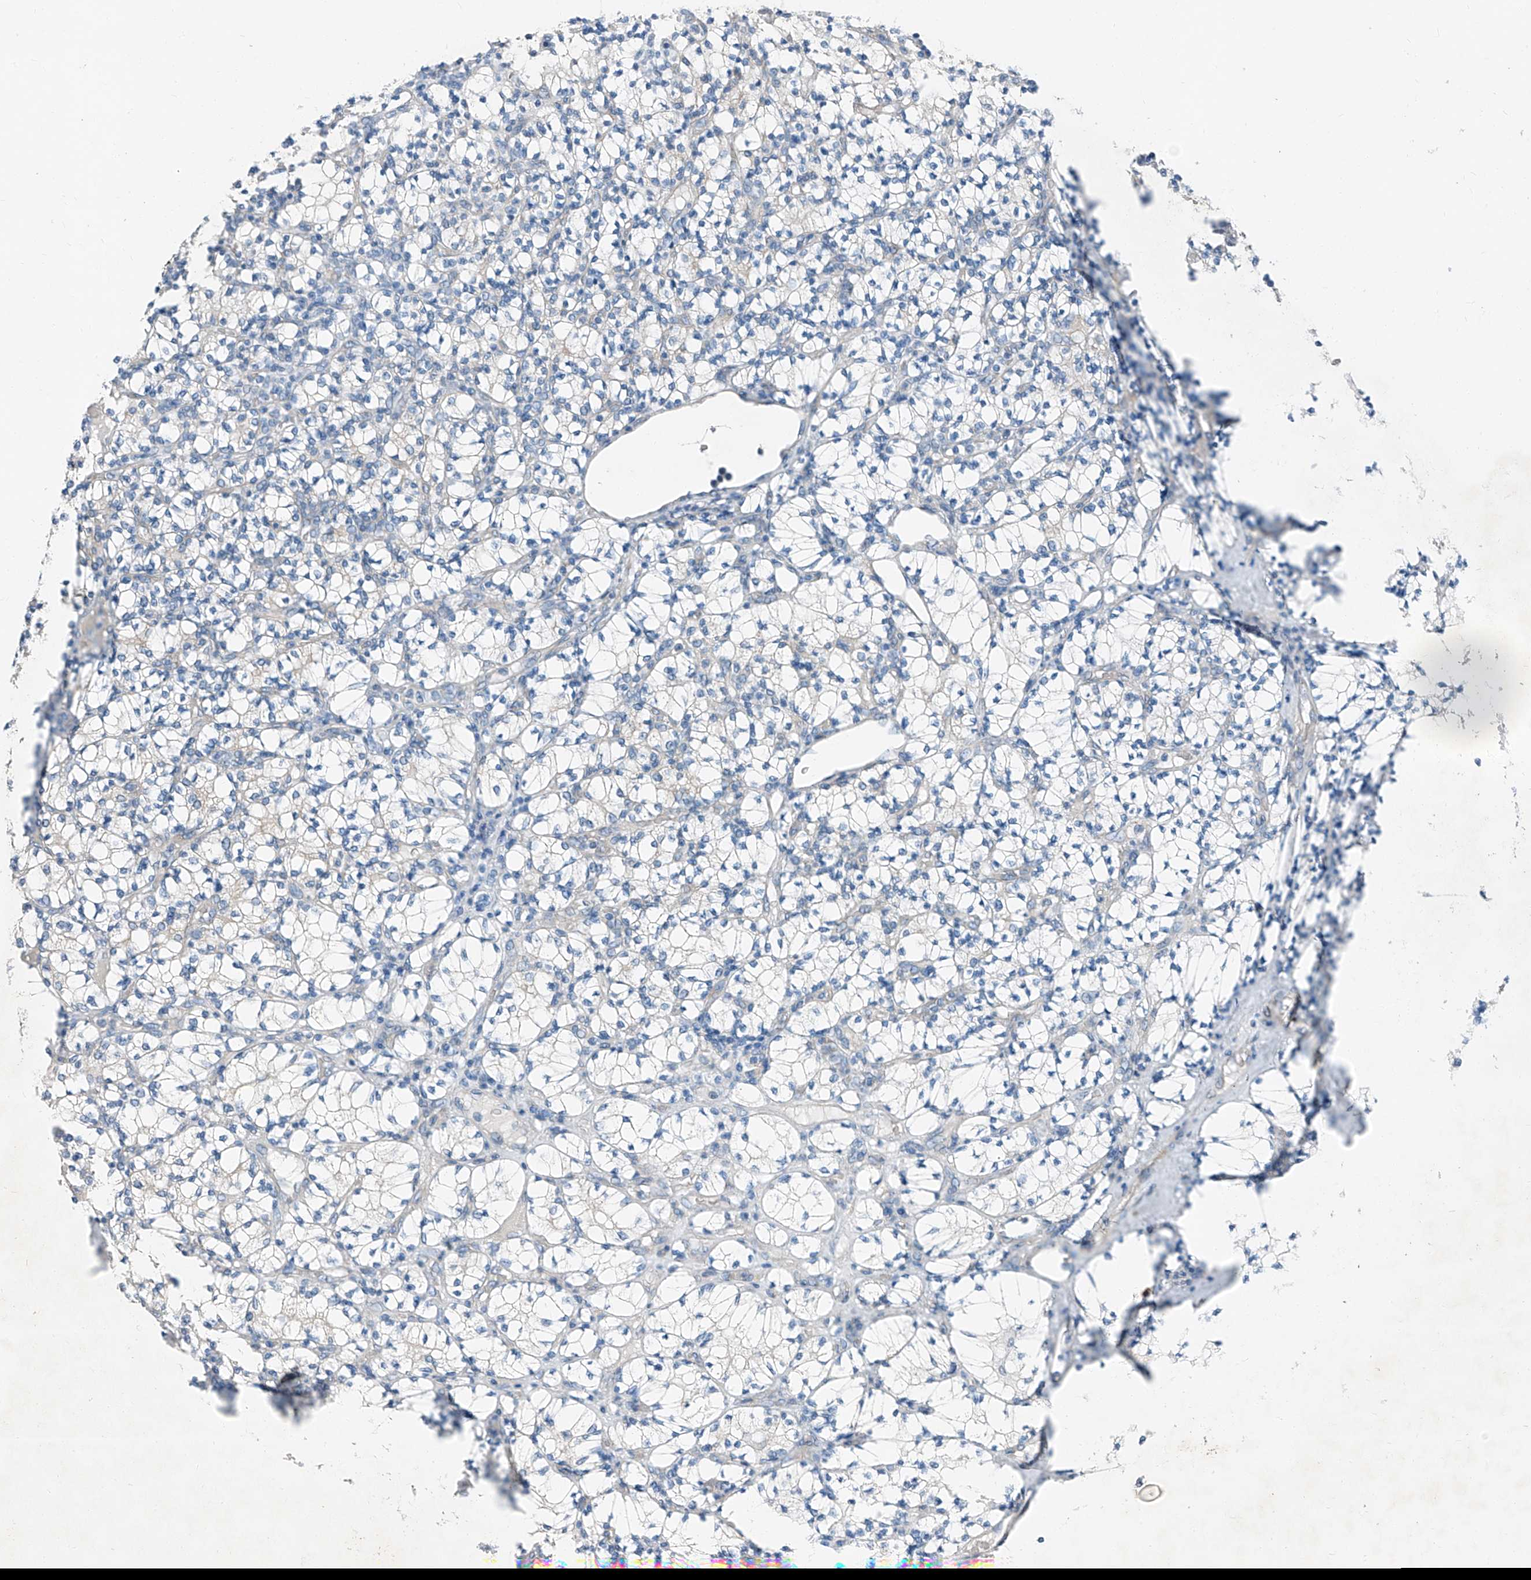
{"staining": {"intensity": "negative", "quantity": "none", "location": "none"}, "tissue": "renal cancer", "cell_type": "Tumor cells", "image_type": "cancer", "snomed": [{"axis": "morphology", "description": "Adenocarcinoma, NOS"}, {"axis": "topography", "description": "Kidney"}], "caption": "Protein analysis of adenocarcinoma (renal) reveals no significant positivity in tumor cells. (Stains: DAB (3,3'-diaminobenzidine) IHC with hematoxylin counter stain, Microscopy: brightfield microscopy at high magnification).", "gene": "MDGA1", "patient": {"sex": "male", "age": 77}}